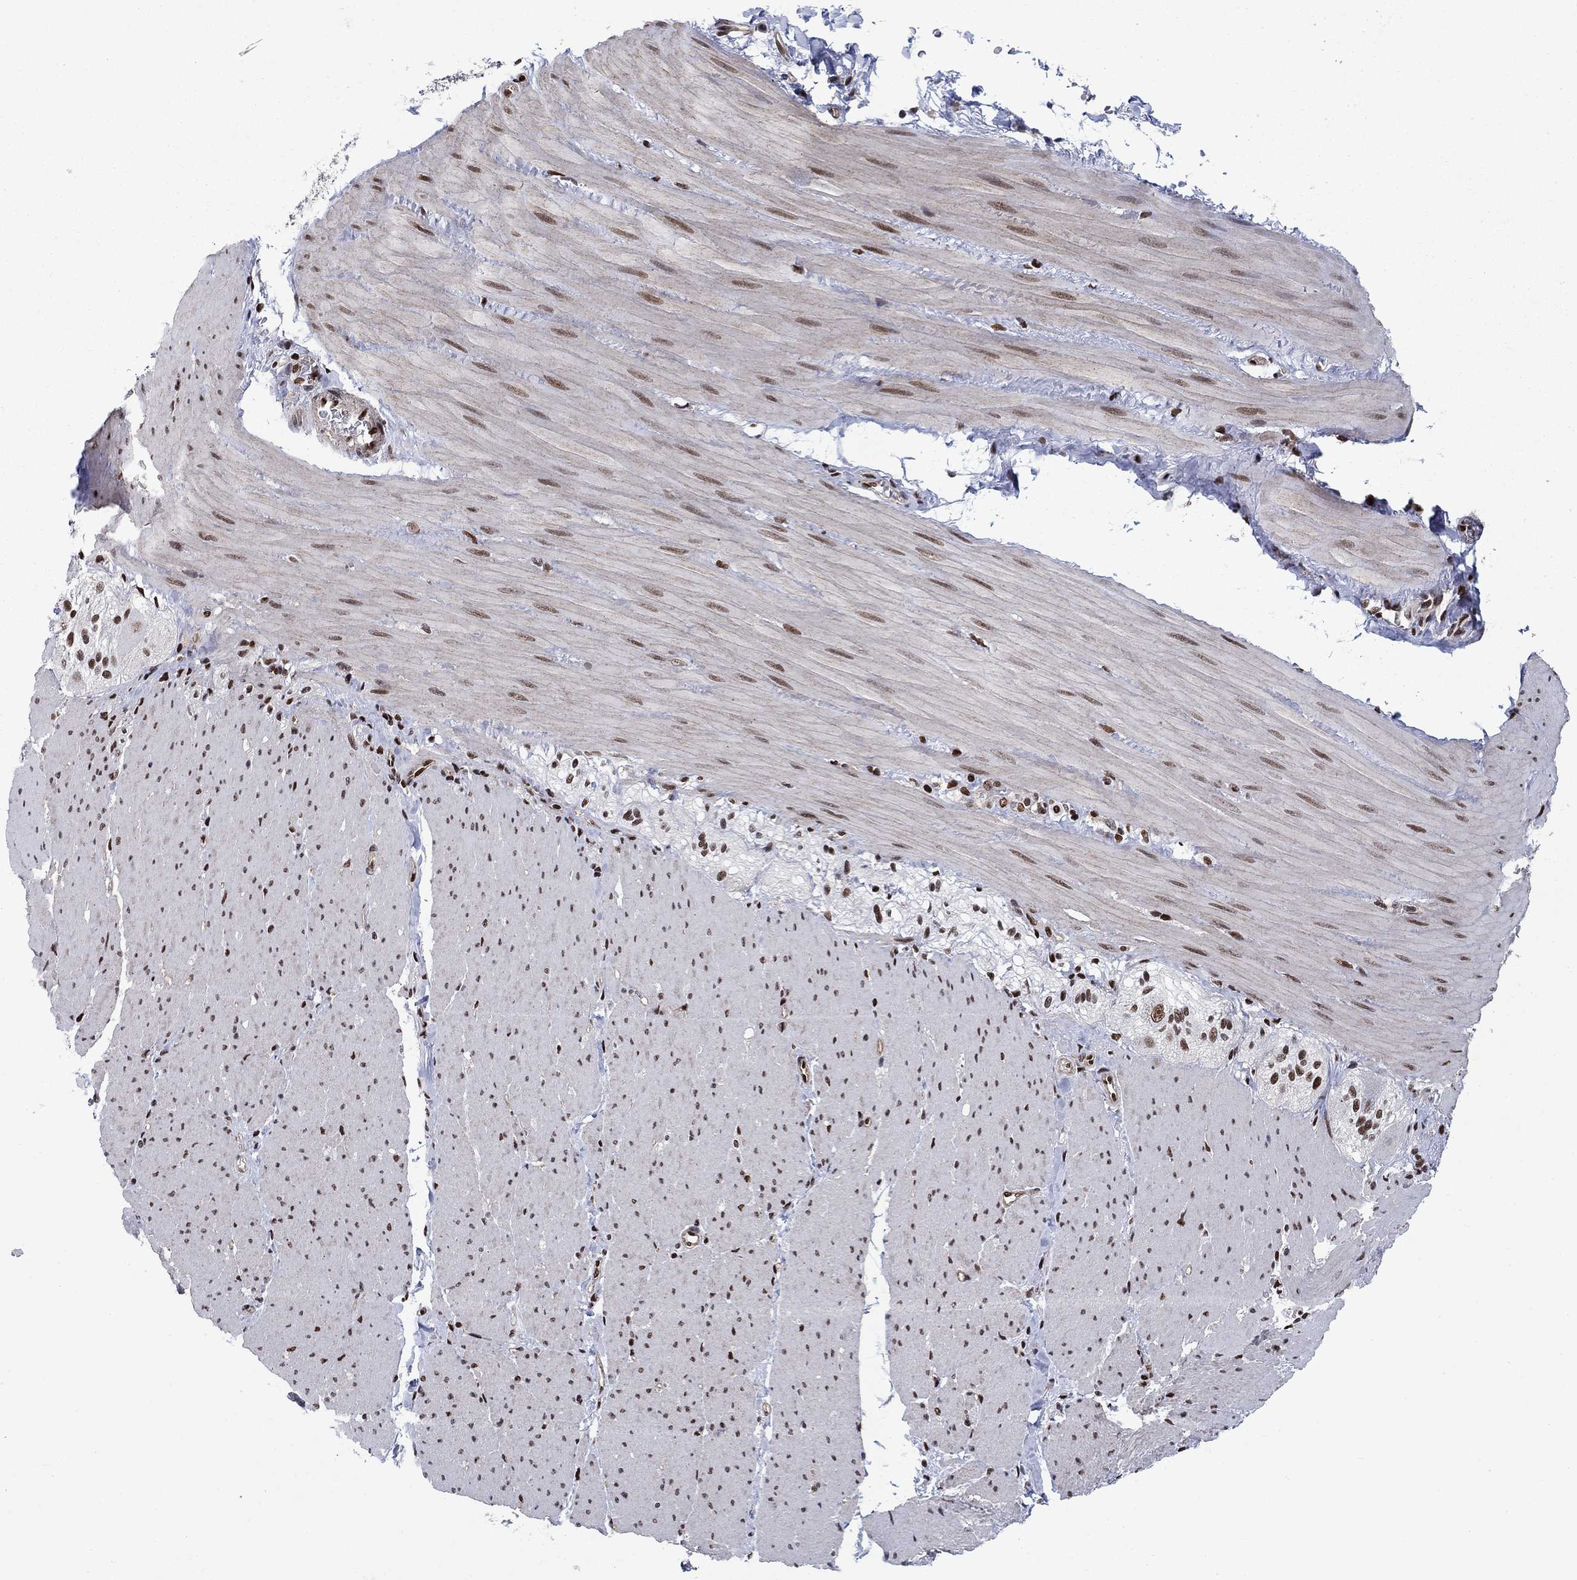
{"staining": {"intensity": "negative", "quantity": "none", "location": "none"}, "tissue": "adipose tissue", "cell_type": "Adipocytes", "image_type": "normal", "snomed": [{"axis": "morphology", "description": "Normal tissue, NOS"}, {"axis": "topography", "description": "Smooth muscle"}, {"axis": "topography", "description": "Duodenum"}, {"axis": "topography", "description": "Peripheral nerve tissue"}], "caption": "Benign adipose tissue was stained to show a protein in brown. There is no significant staining in adipocytes. Nuclei are stained in blue.", "gene": "RPRD1B", "patient": {"sex": "female", "age": 61}}